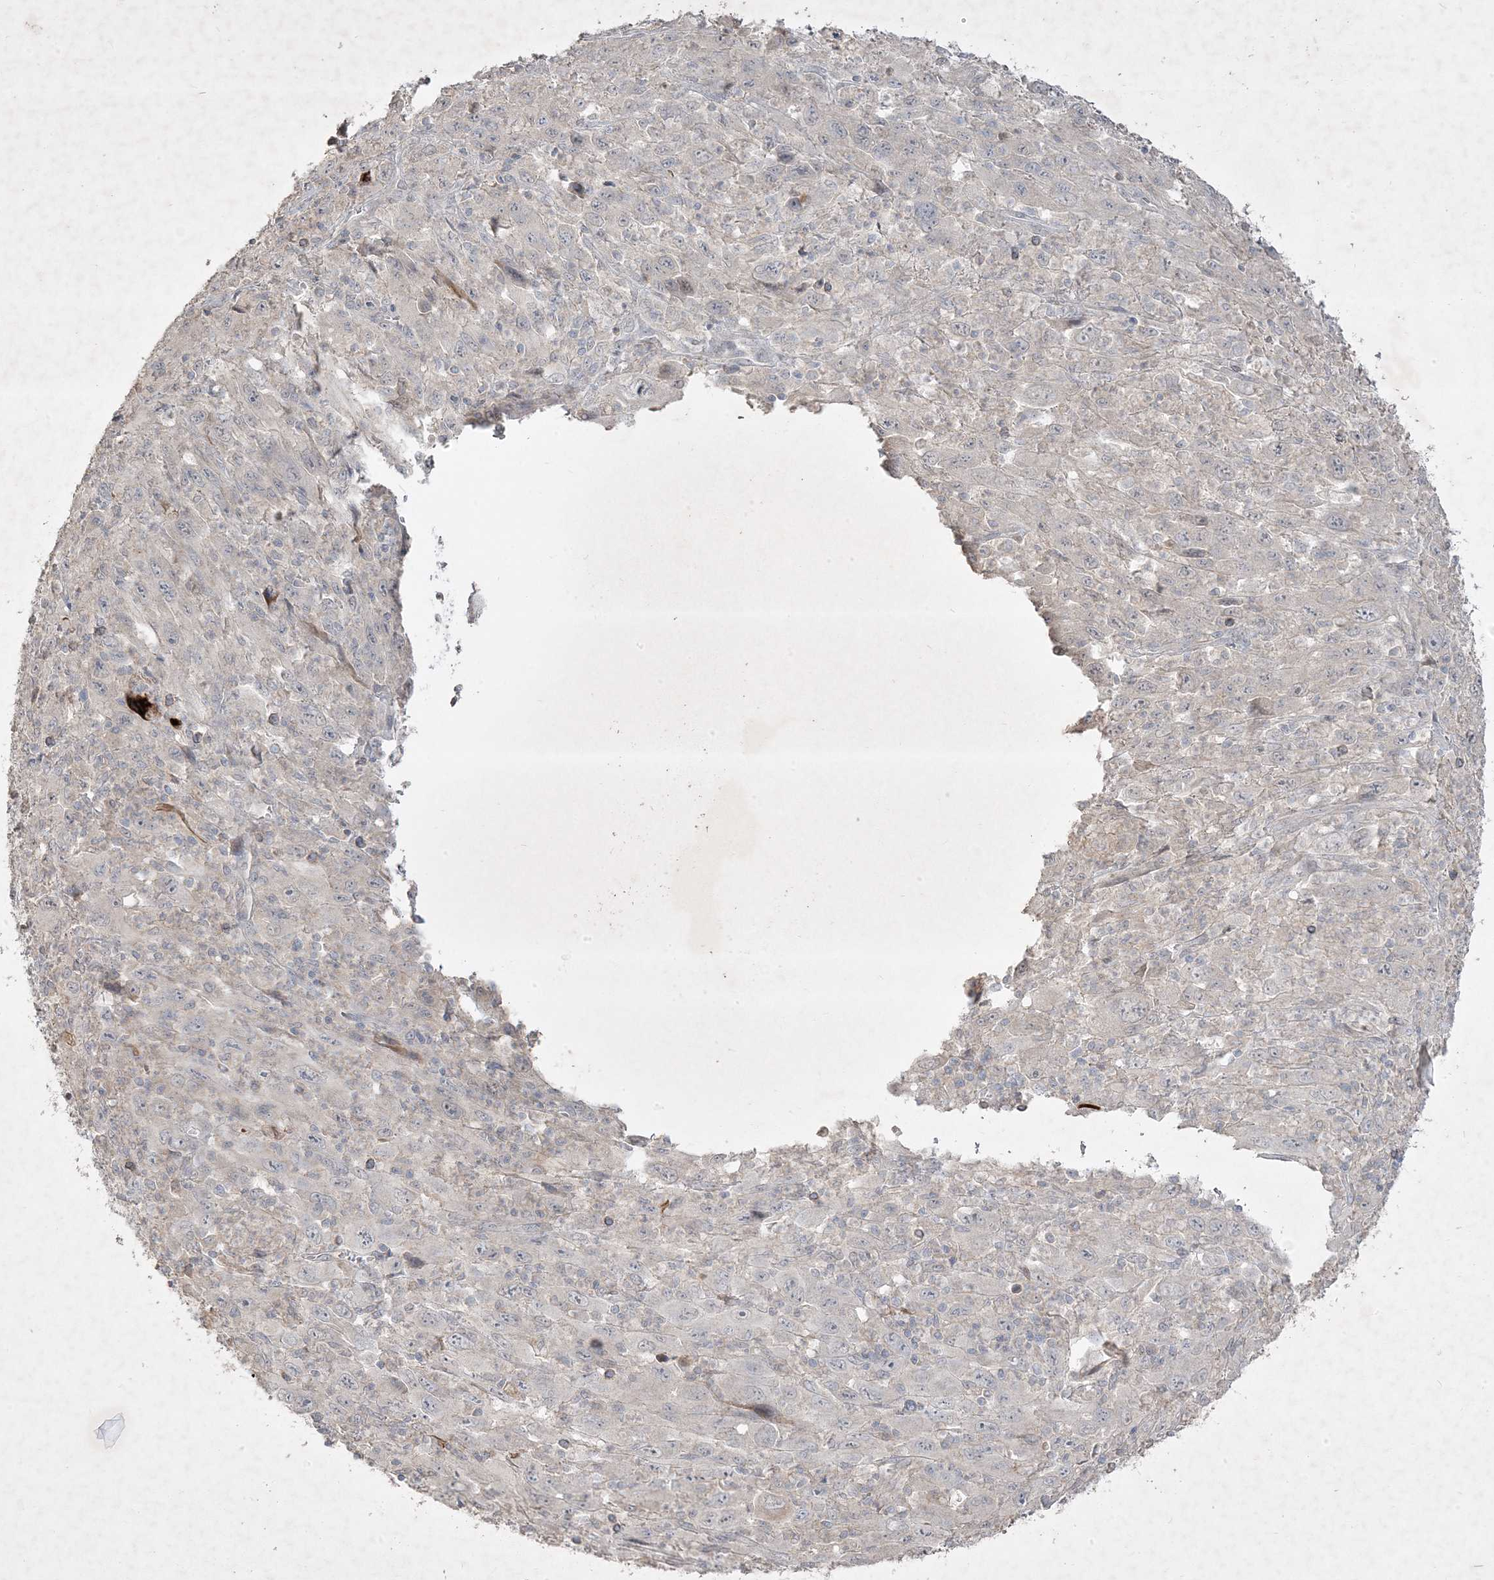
{"staining": {"intensity": "negative", "quantity": "none", "location": "none"}, "tissue": "melanoma", "cell_type": "Tumor cells", "image_type": "cancer", "snomed": [{"axis": "morphology", "description": "Malignant melanoma, Metastatic site"}, {"axis": "topography", "description": "Skin"}], "caption": "Melanoma was stained to show a protein in brown. There is no significant expression in tumor cells.", "gene": "RGL4", "patient": {"sex": "female", "age": 56}}